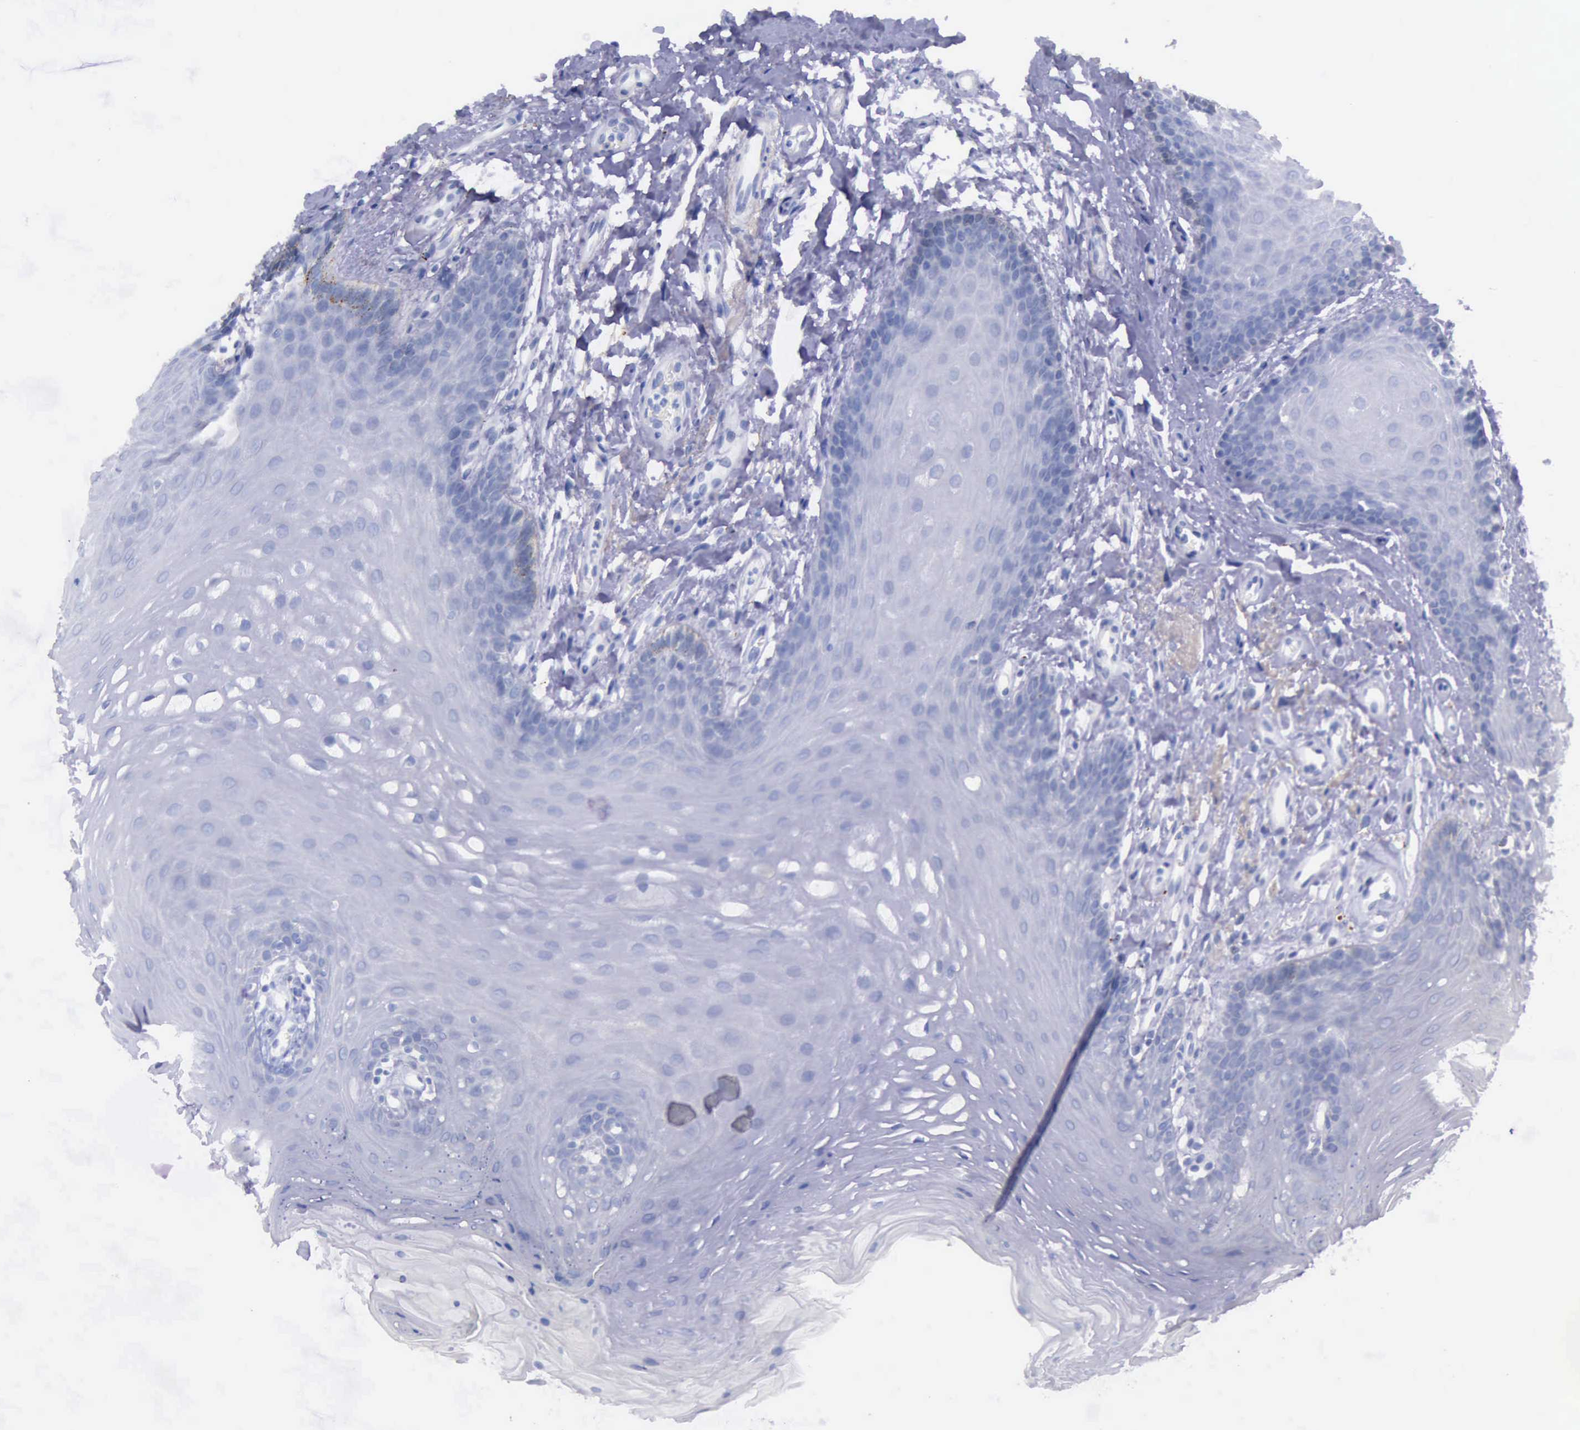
{"staining": {"intensity": "negative", "quantity": "none", "location": "none"}, "tissue": "oral mucosa", "cell_type": "Squamous epithelial cells", "image_type": "normal", "snomed": [{"axis": "morphology", "description": "Normal tissue, NOS"}, {"axis": "topography", "description": "Oral tissue"}], "caption": "Photomicrograph shows no protein positivity in squamous epithelial cells of unremarkable oral mucosa.", "gene": "GLA", "patient": {"sex": "male", "age": 62}}